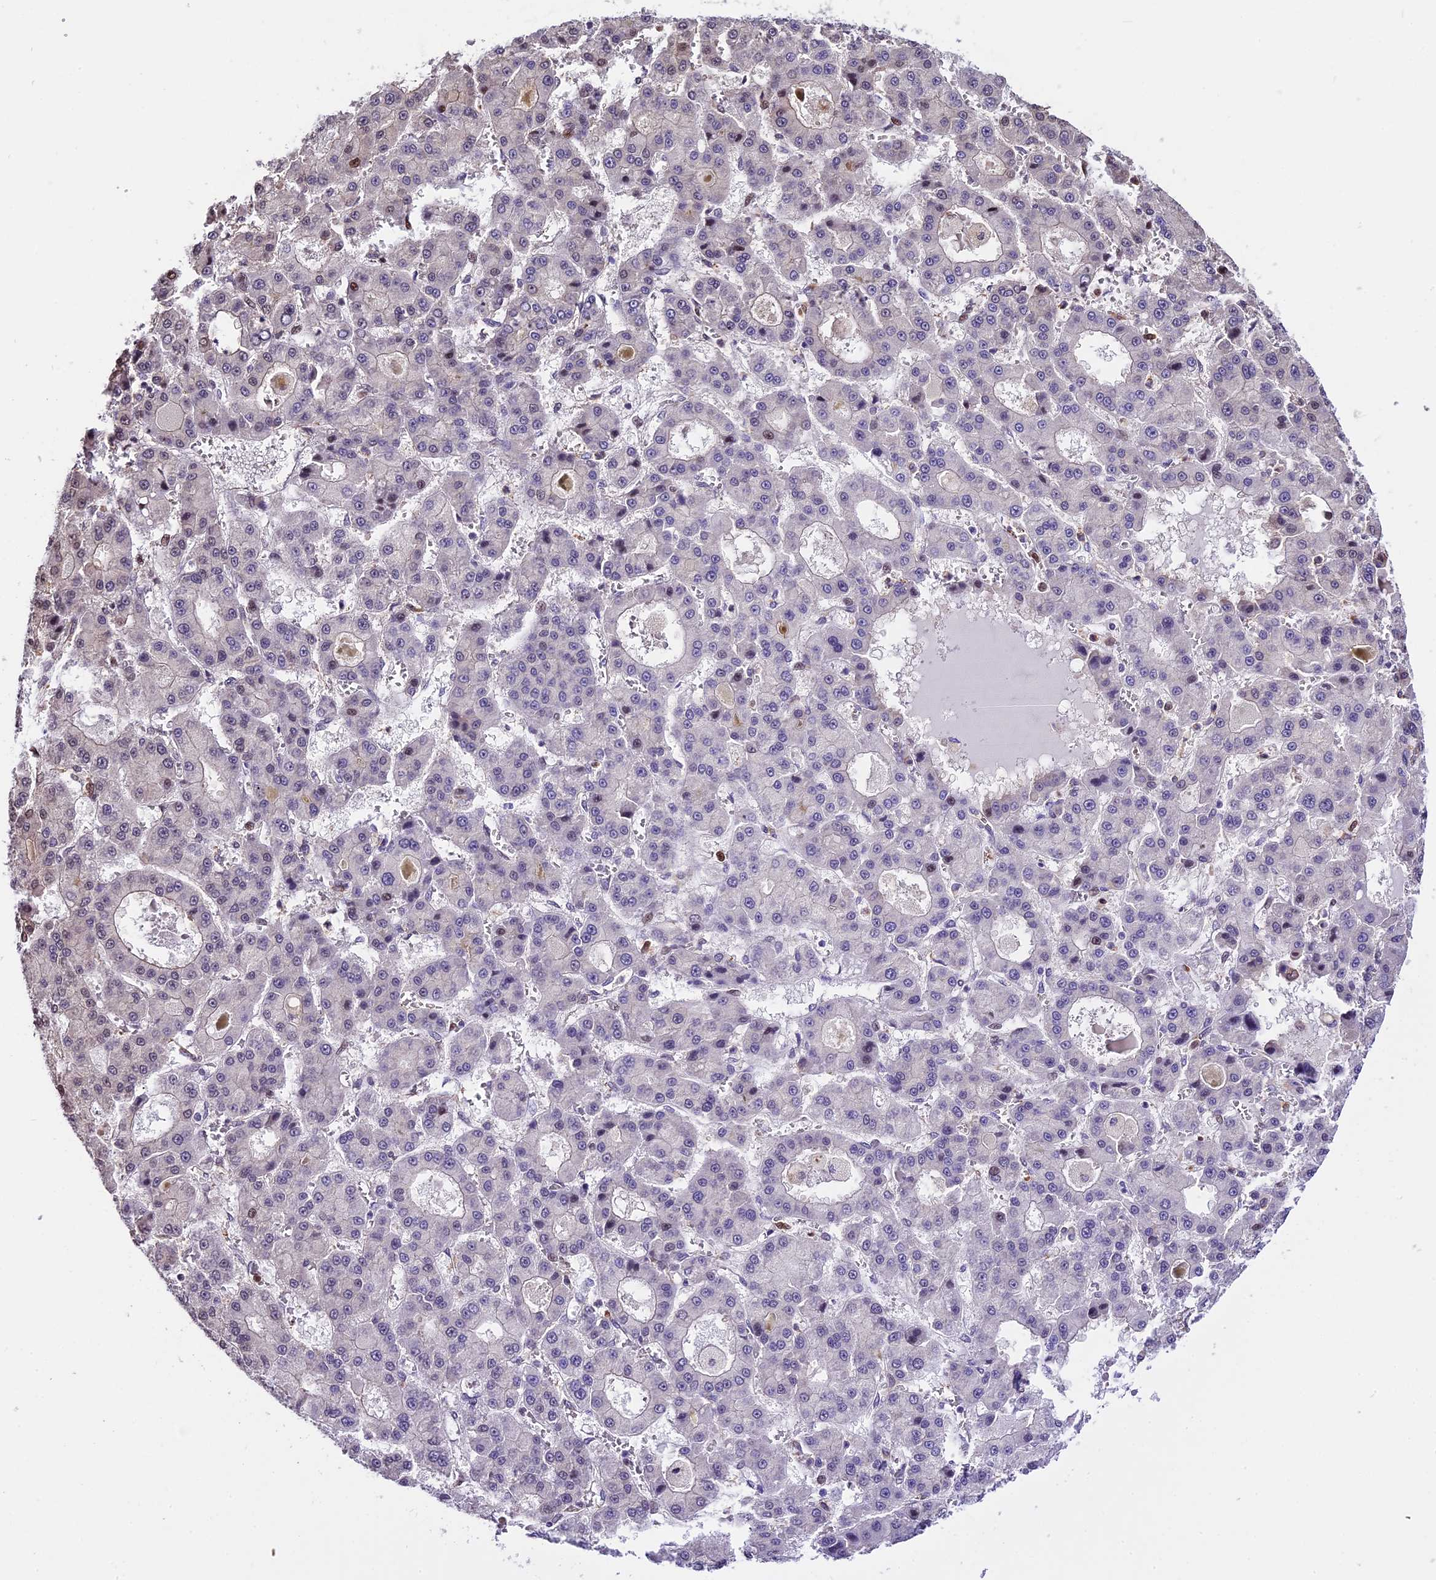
{"staining": {"intensity": "negative", "quantity": "none", "location": "none"}, "tissue": "liver cancer", "cell_type": "Tumor cells", "image_type": "cancer", "snomed": [{"axis": "morphology", "description": "Carcinoma, Hepatocellular, NOS"}, {"axis": "topography", "description": "Liver"}], "caption": "Tumor cells show no significant positivity in liver cancer. Brightfield microscopy of IHC stained with DAB (3,3'-diaminobenzidine) (brown) and hematoxylin (blue), captured at high magnification.", "gene": "HERPUD1", "patient": {"sex": "male", "age": 70}}